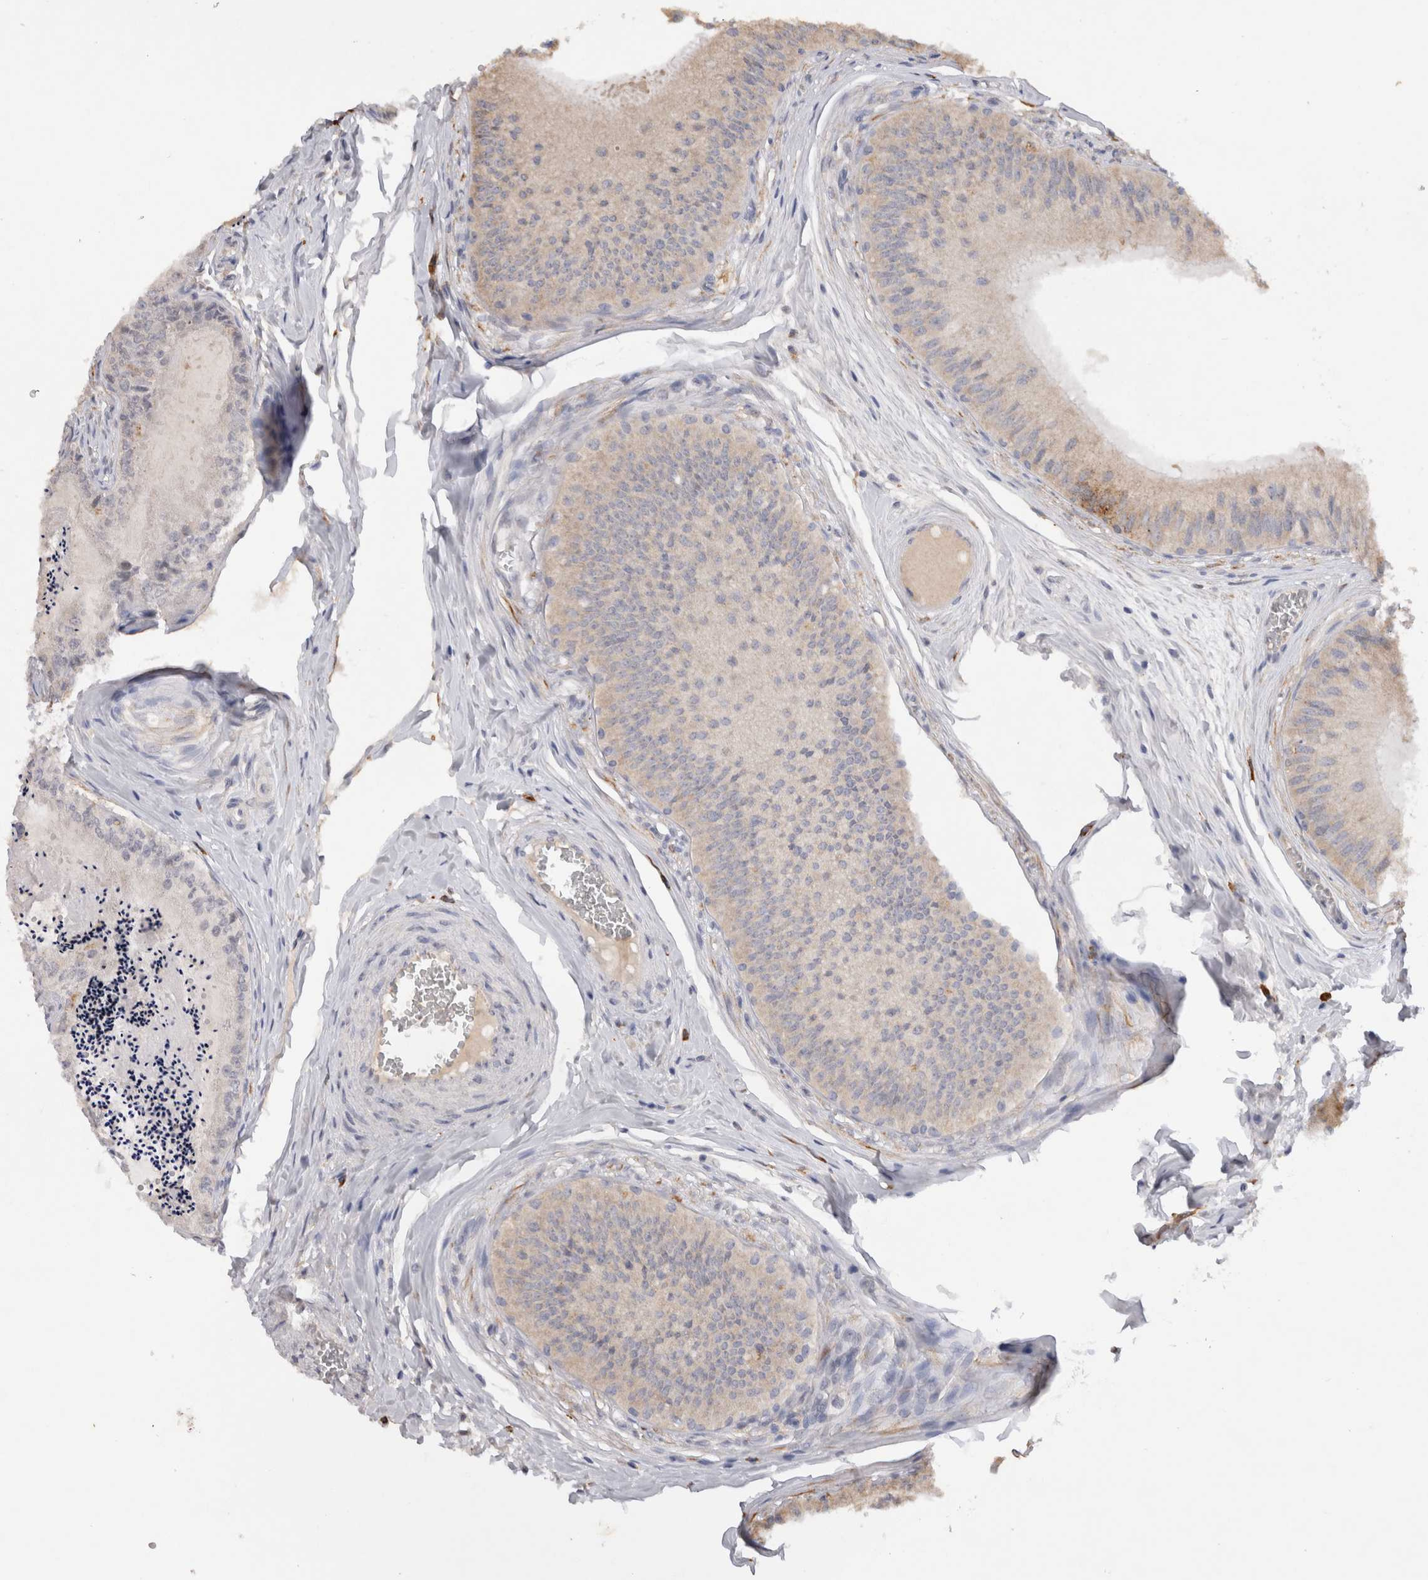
{"staining": {"intensity": "weak", "quantity": "<25%", "location": "cytoplasmic/membranous"}, "tissue": "epididymis", "cell_type": "Glandular cells", "image_type": "normal", "snomed": [{"axis": "morphology", "description": "Normal tissue, NOS"}, {"axis": "topography", "description": "Epididymis"}], "caption": "Immunohistochemistry (IHC) micrograph of unremarkable human epididymis stained for a protein (brown), which exhibits no staining in glandular cells.", "gene": "VSIG4", "patient": {"sex": "male", "age": 31}}